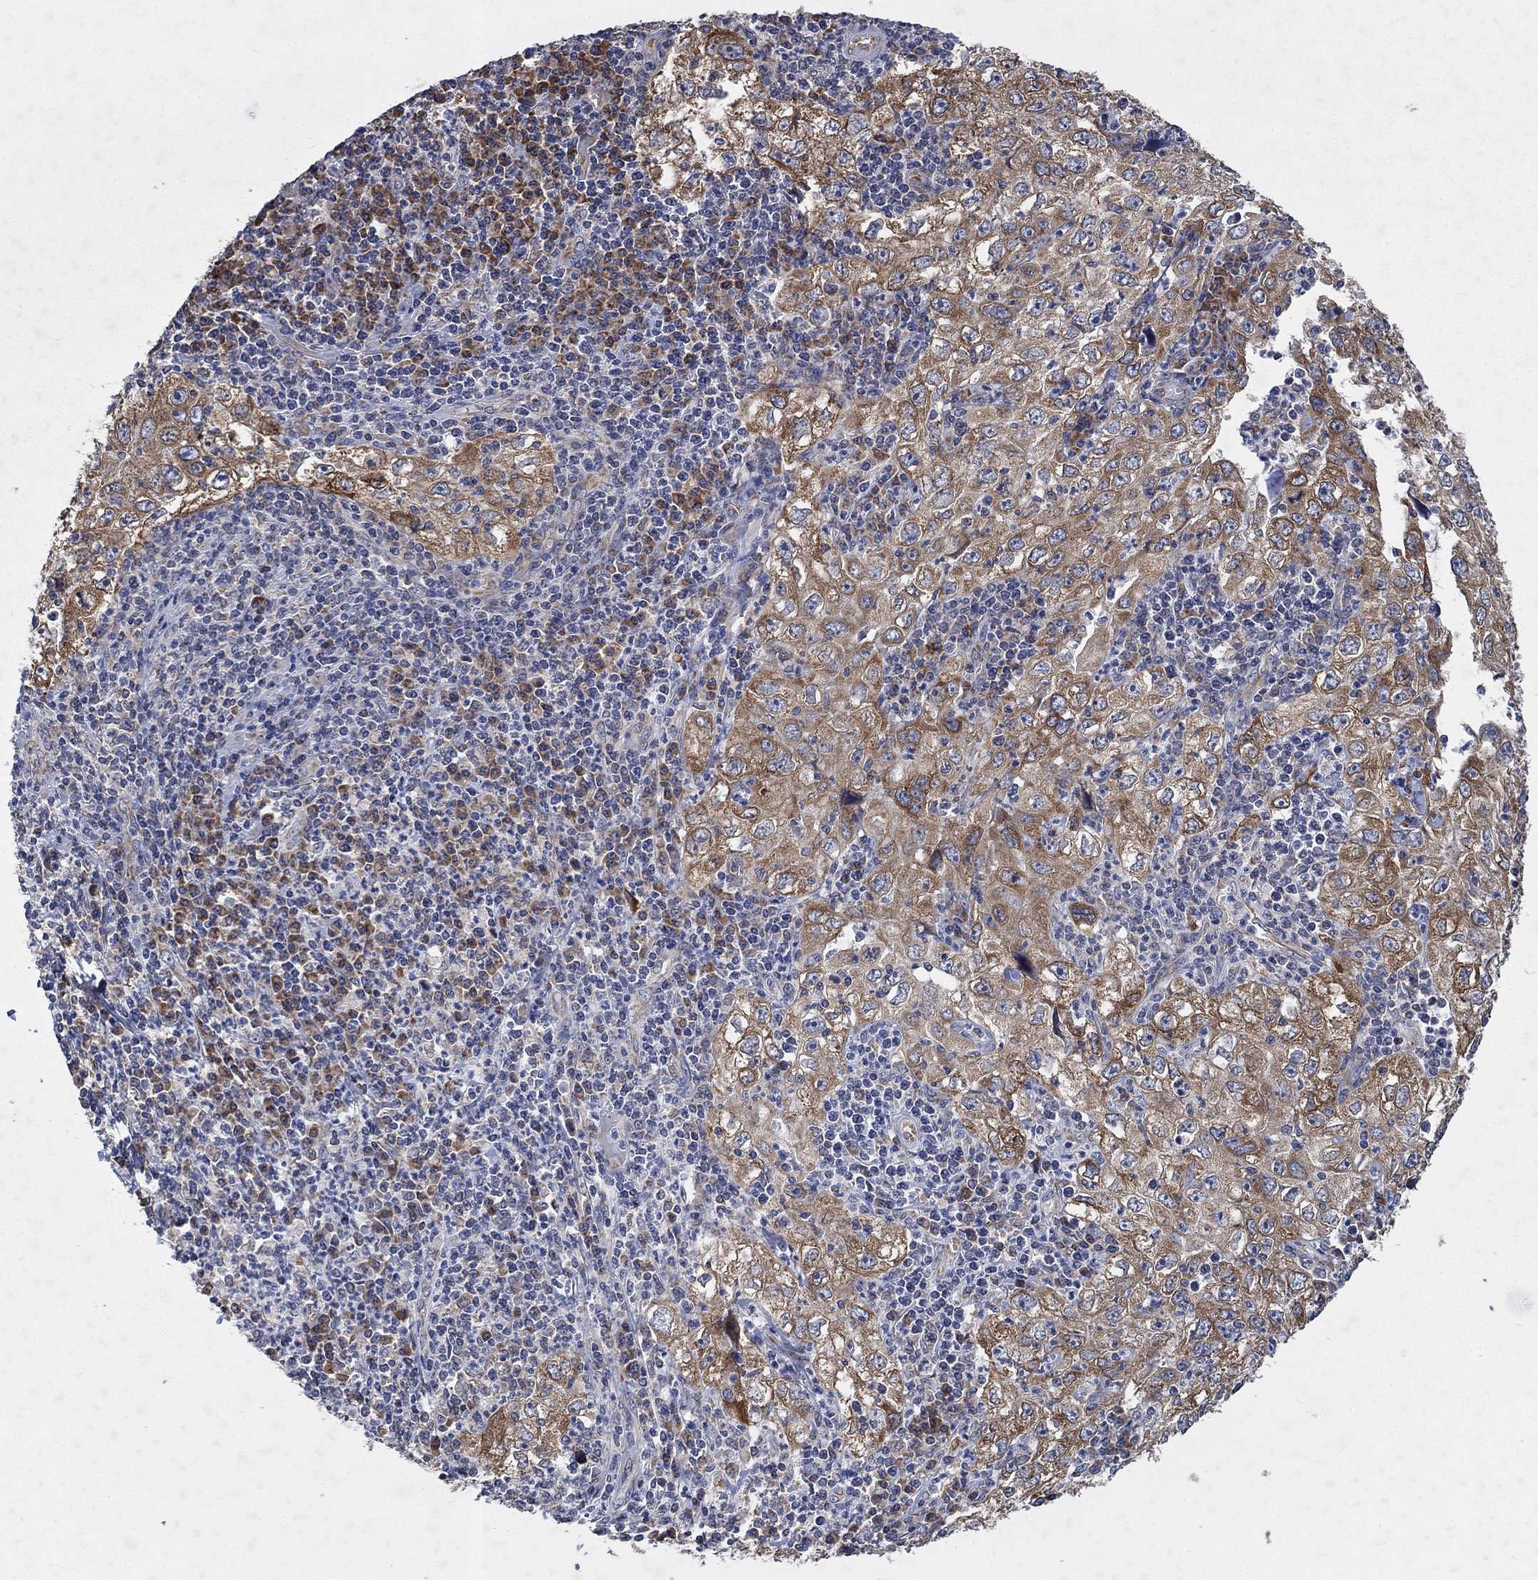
{"staining": {"intensity": "moderate", "quantity": ">75%", "location": "cytoplasmic/membranous"}, "tissue": "cervical cancer", "cell_type": "Tumor cells", "image_type": "cancer", "snomed": [{"axis": "morphology", "description": "Squamous cell carcinoma, NOS"}, {"axis": "topography", "description": "Cervix"}], "caption": "Moderate cytoplasmic/membranous protein staining is present in approximately >75% of tumor cells in squamous cell carcinoma (cervical). (DAB (3,3'-diaminobenzidine) = brown stain, brightfield microscopy at high magnification).", "gene": "NCEH1", "patient": {"sex": "female", "age": 24}}